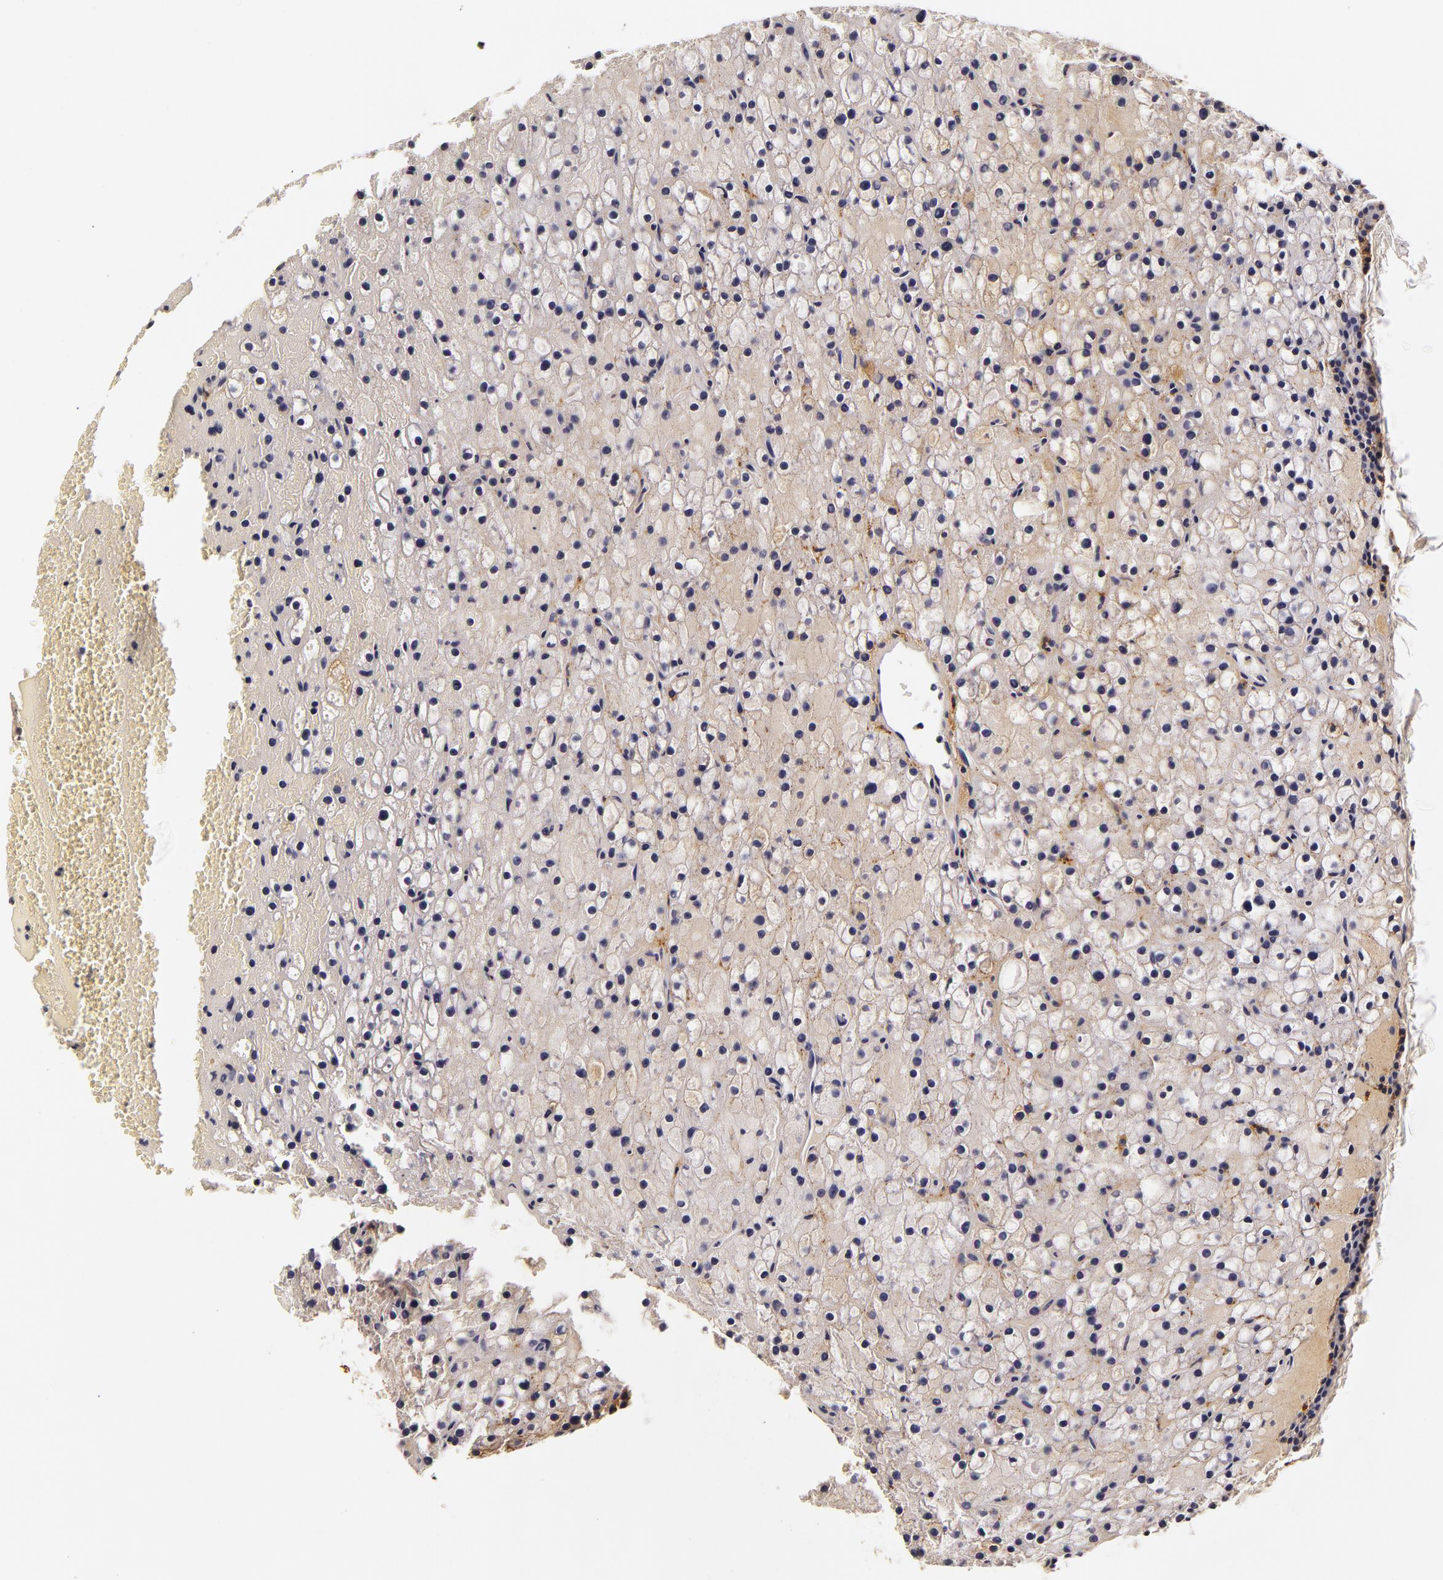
{"staining": {"intensity": "negative", "quantity": "none", "location": "none"}, "tissue": "parathyroid gland", "cell_type": "Glandular cells", "image_type": "normal", "snomed": [{"axis": "morphology", "description": "Normal tissue, NOS"}, {"axis": "topography", "description": "Parathyroid gland"}], "caption": "A high-resolution image shows IHC staining of benign parathyroid gland, which displays no significant staining in glandular cells.", "gene": "LGALS3BP", "patient": {"sex": "female", "age": 71}}